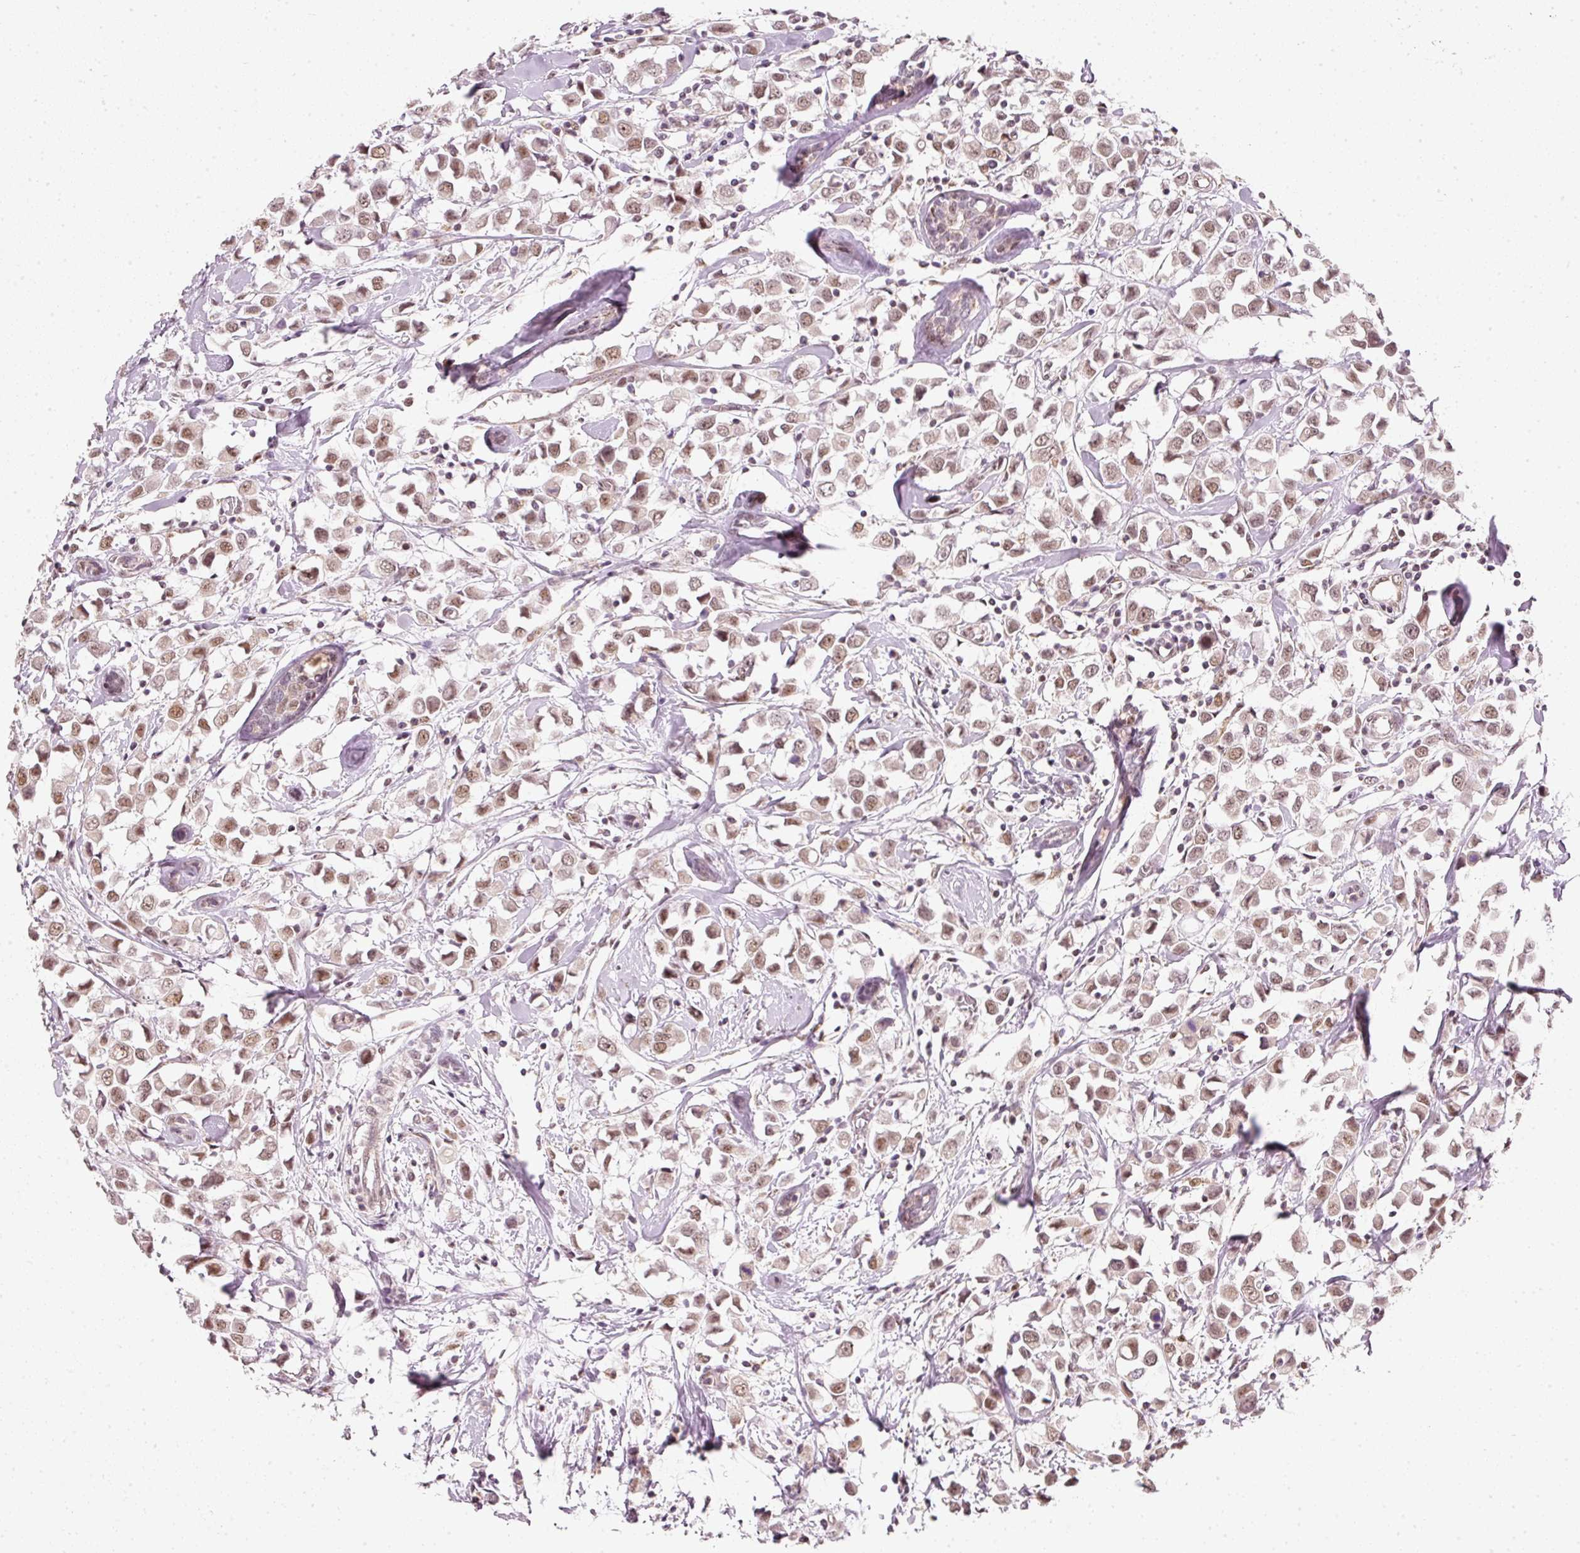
{"staining": {"intensity": "moderate", "quantity": ">75%", "location": "nuclear"}, "tissue": "breast cancer", "cell_type": "Tumor cells", "image_type": "cancer", "snomed": [{"axis": "morphology", "description": "Duct carcinoma"}, {"axis": "topography", "description": "Breast"}], "caption": "Protein analysis of breast intraductal carcinoma tissue demonstrates moderate nuclear positivity in about >75% of tumor cells.", "gene": "FSTL3", "patient": {"sex": "female", "age": 61}}